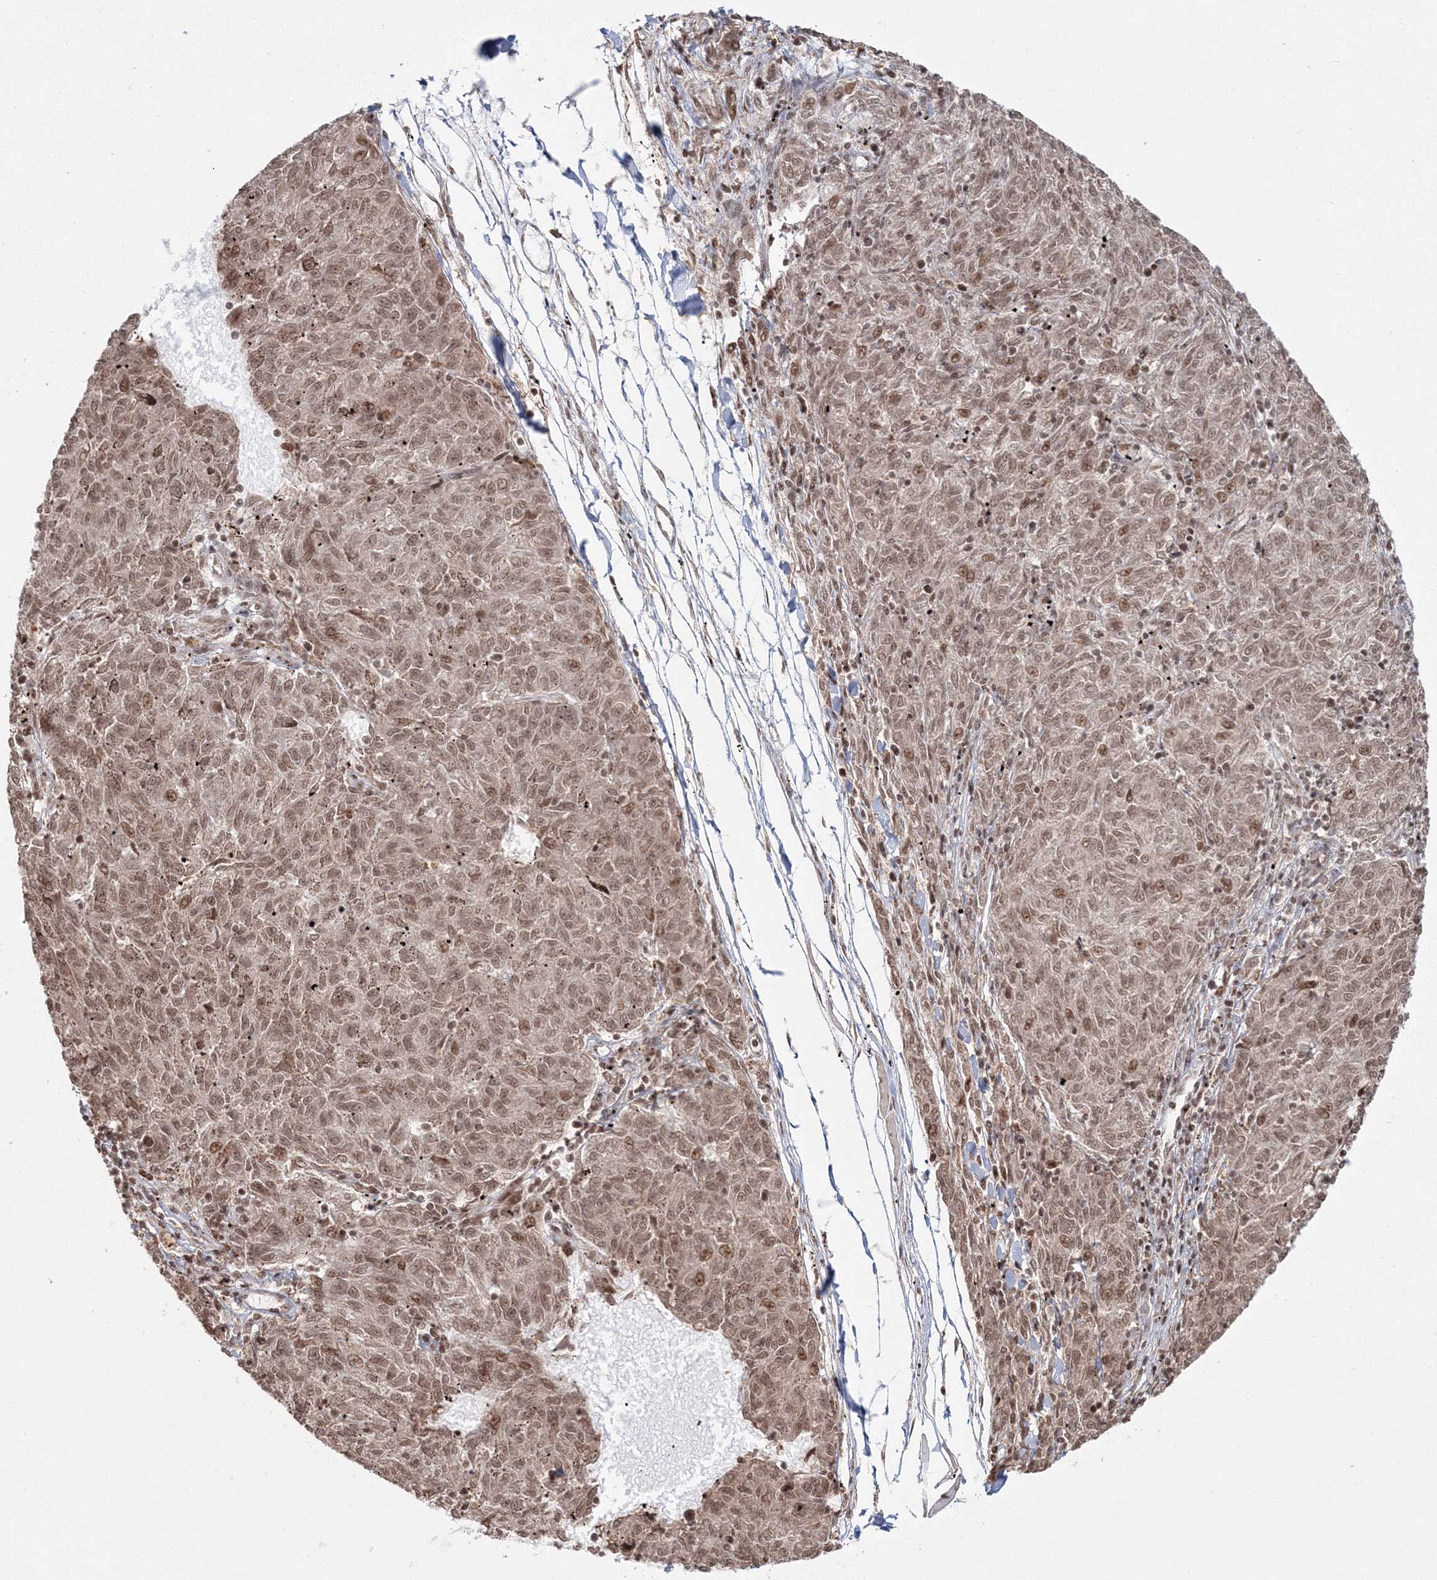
{"staining": {"intensity": "moderate", "quantity": ">75%", "location": "nuclear"}, "tissue": "melanoma", "cell_type": "Tumor cells", "image_type": "cancer", "snomed": [{"axis": "morphology", "description": "Malignant melanoma, NOS"}, {"axis": "topography", "description": "Skin"}], "caption": "IHC of melanoma reveals medium levels of moderate nuclear staining in approximately >75% of tumor cells. The protein of interest is stained brown, and the nuclei are stained in blue (DAB (3,3'-diaminobenzidine) IHC with brightfield microscopy, high magnification).", "gene": "KIF20A", "patient": {"sex": "female", "age": 72}}